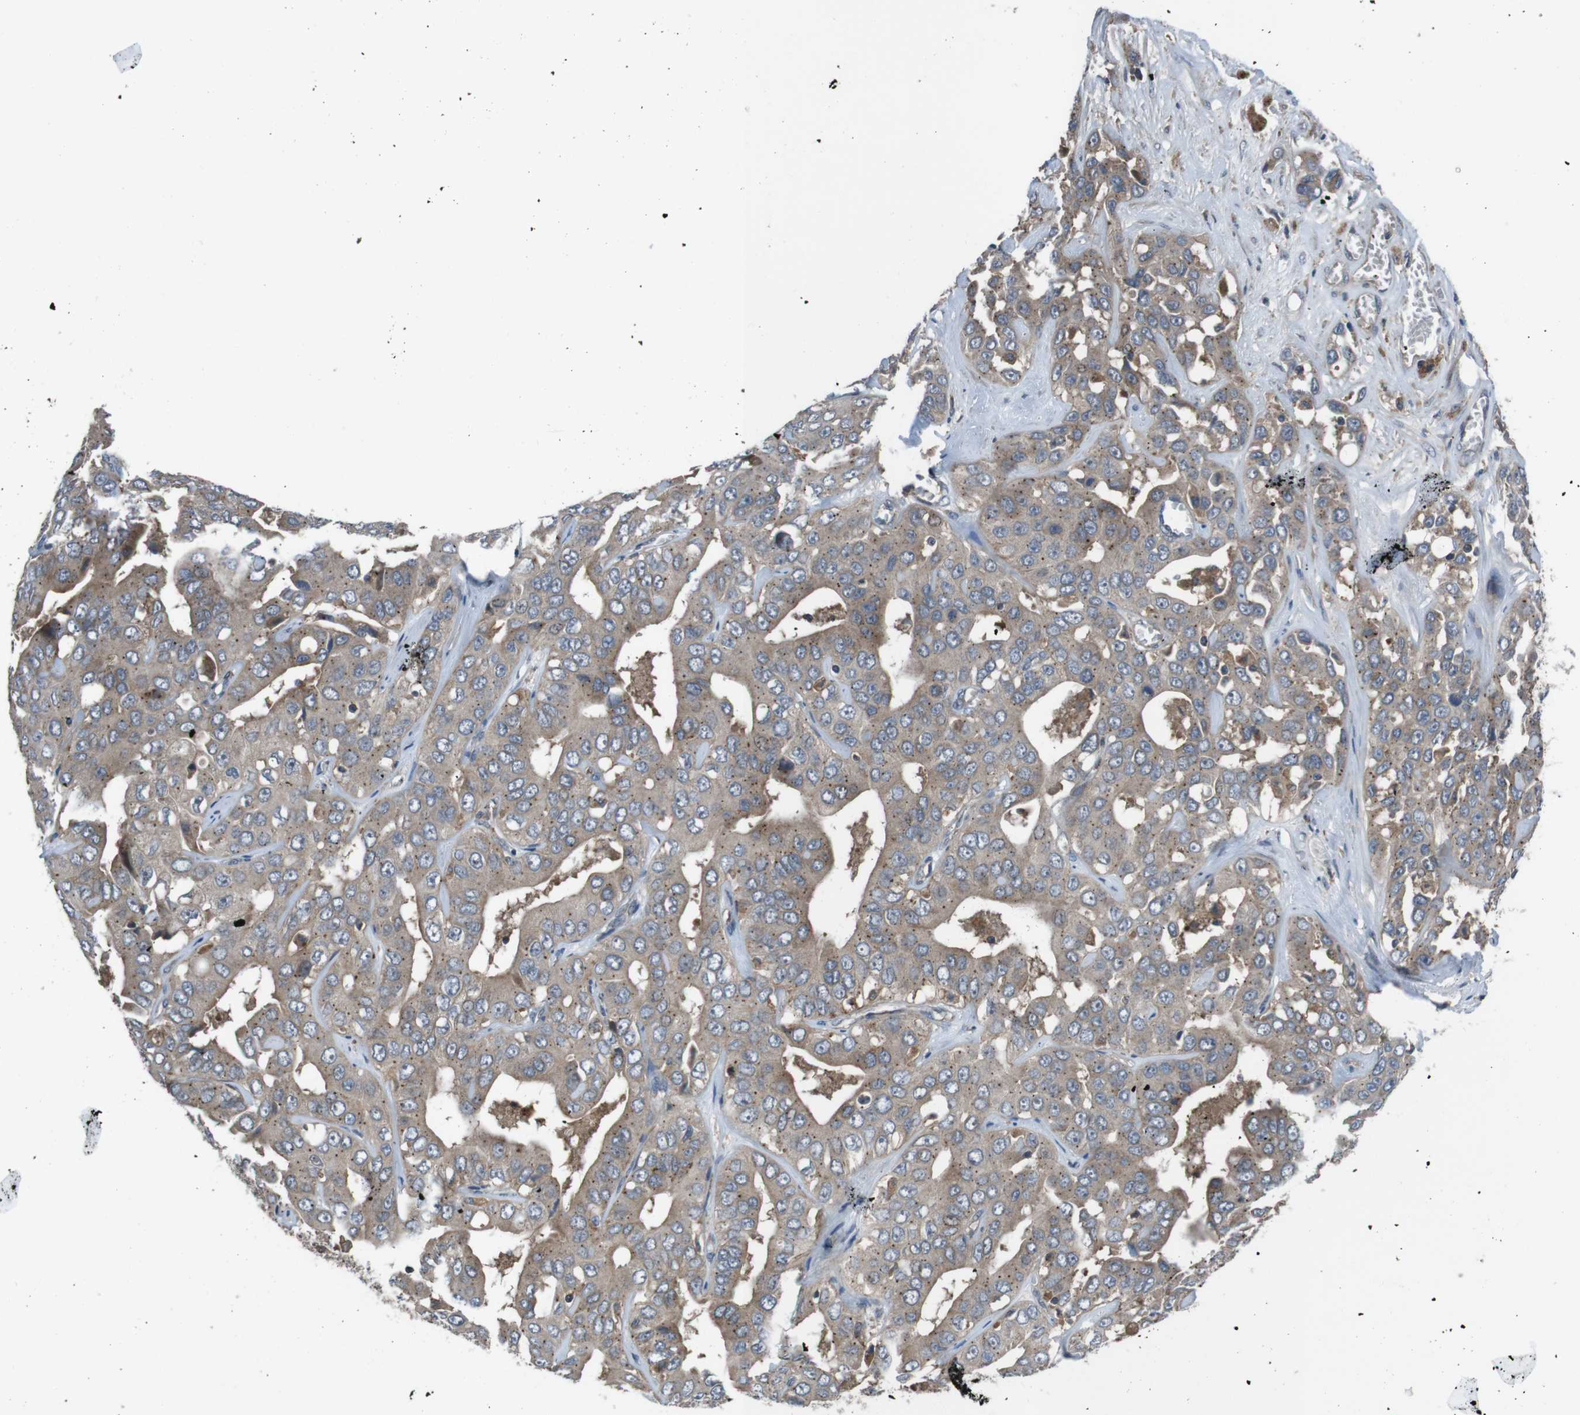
{"staining": {"intensity": "moderate", "quantity": ">75%", "location": "cytoplasmic/membranous"}, "tissue": "liver cancer", "cell_type": "Tumor cells", "image_type": "cancer", "snomed": [{"axis": "morphology", "description": "Cholangiocarcinoma"}, {"axis": "topography", "description": "Liver"}], "caption": "Moderate cytoplasmic/membranous expression is seen in about >75% of tumor cells in cholangiocarcinoma (liver).", "gene": "SLC22A23", "patient": {"sex": "female", "age": 52}}